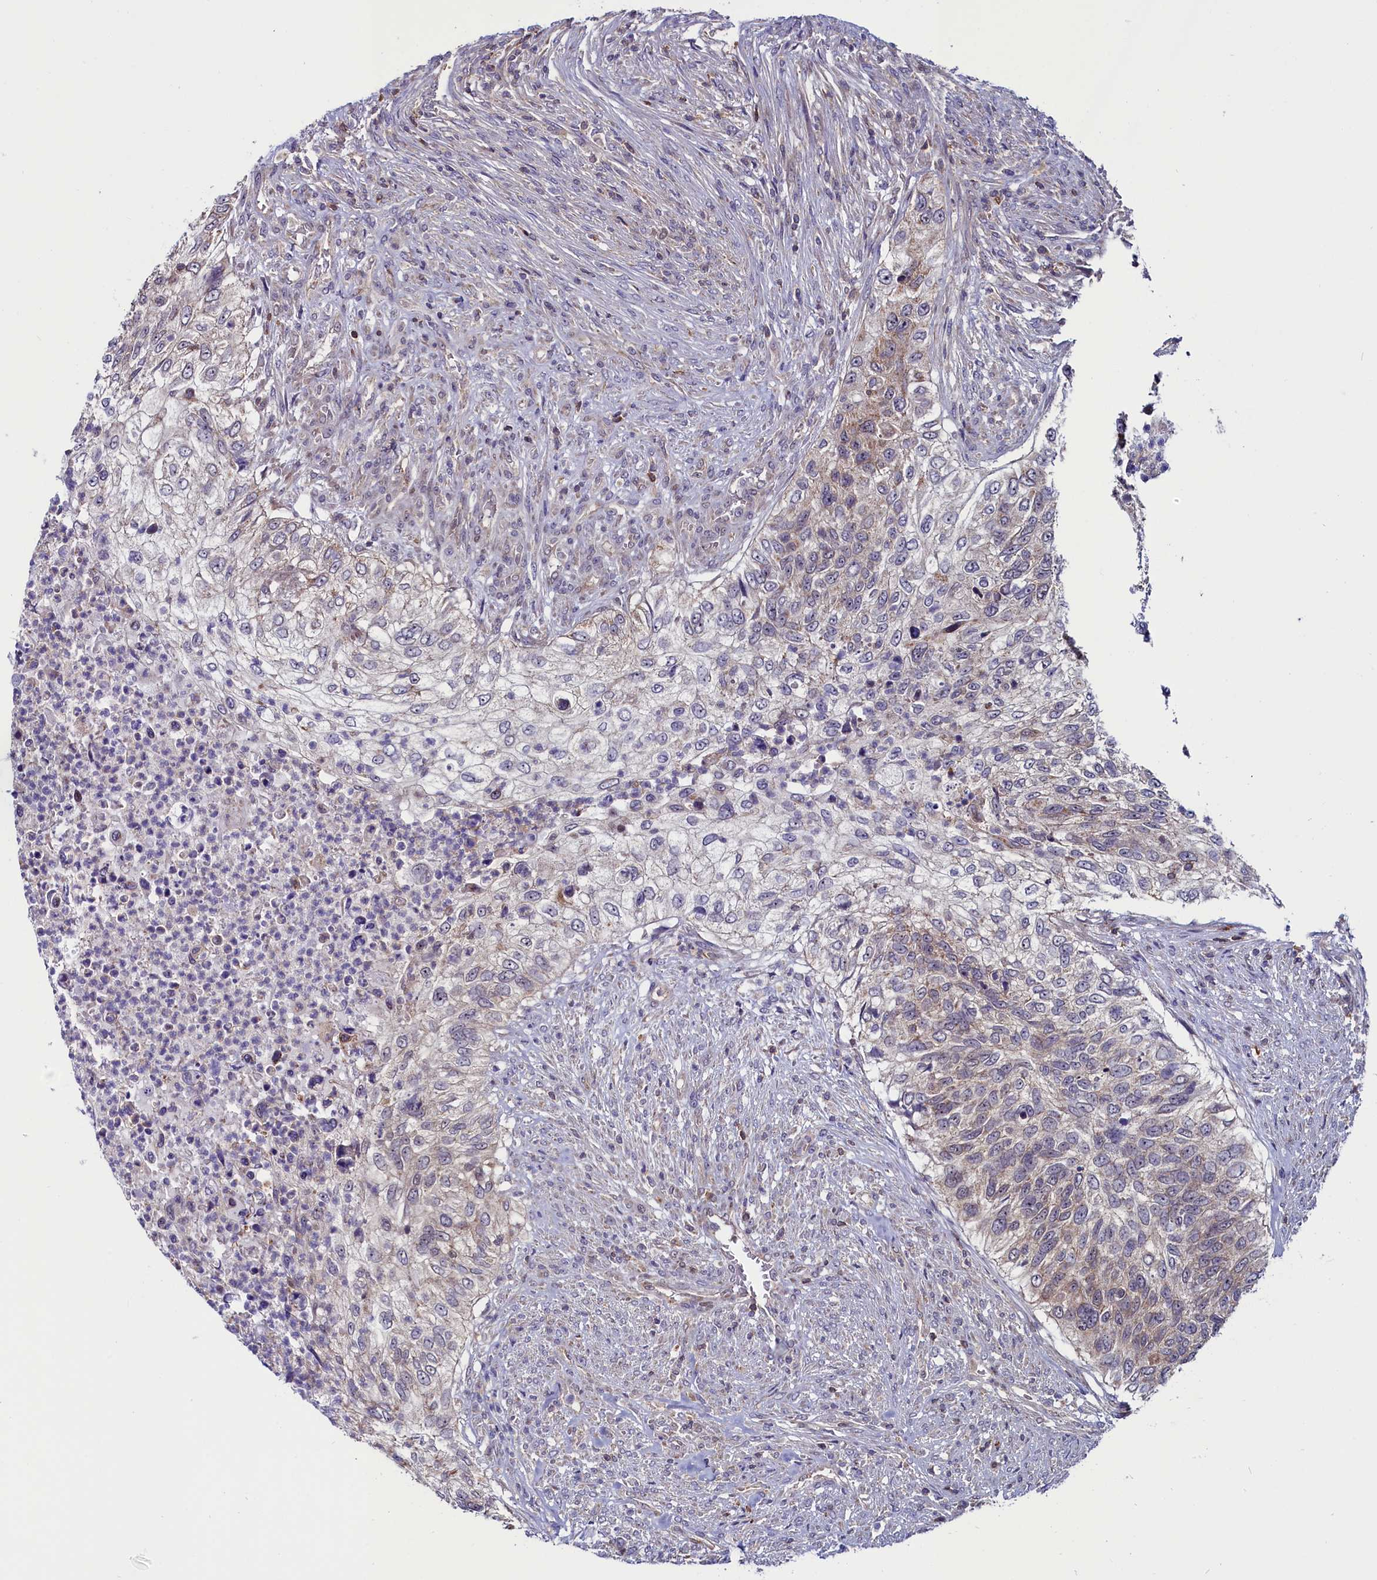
{"staining": {"intensity": "weak", "quantity": "<25%", "location": "cytoplasmic/membranous"}, "tissue": "urothelial cancer", "cell_type": "Tumor cells", "image_type": "cancer", "snomed": [{"axis": "morphology", "description": "Urothelial carcinoma, High grade"}, {"axis": "topography", "description": "Urinary bladder"}], "caption": "An image of urothelial carcinoma (high-grade) stained for a protein demonstrates no brown staining in tumor cells.", "gene": "CIAPIN1", "patient": {"sex": "female", "age": 60}}